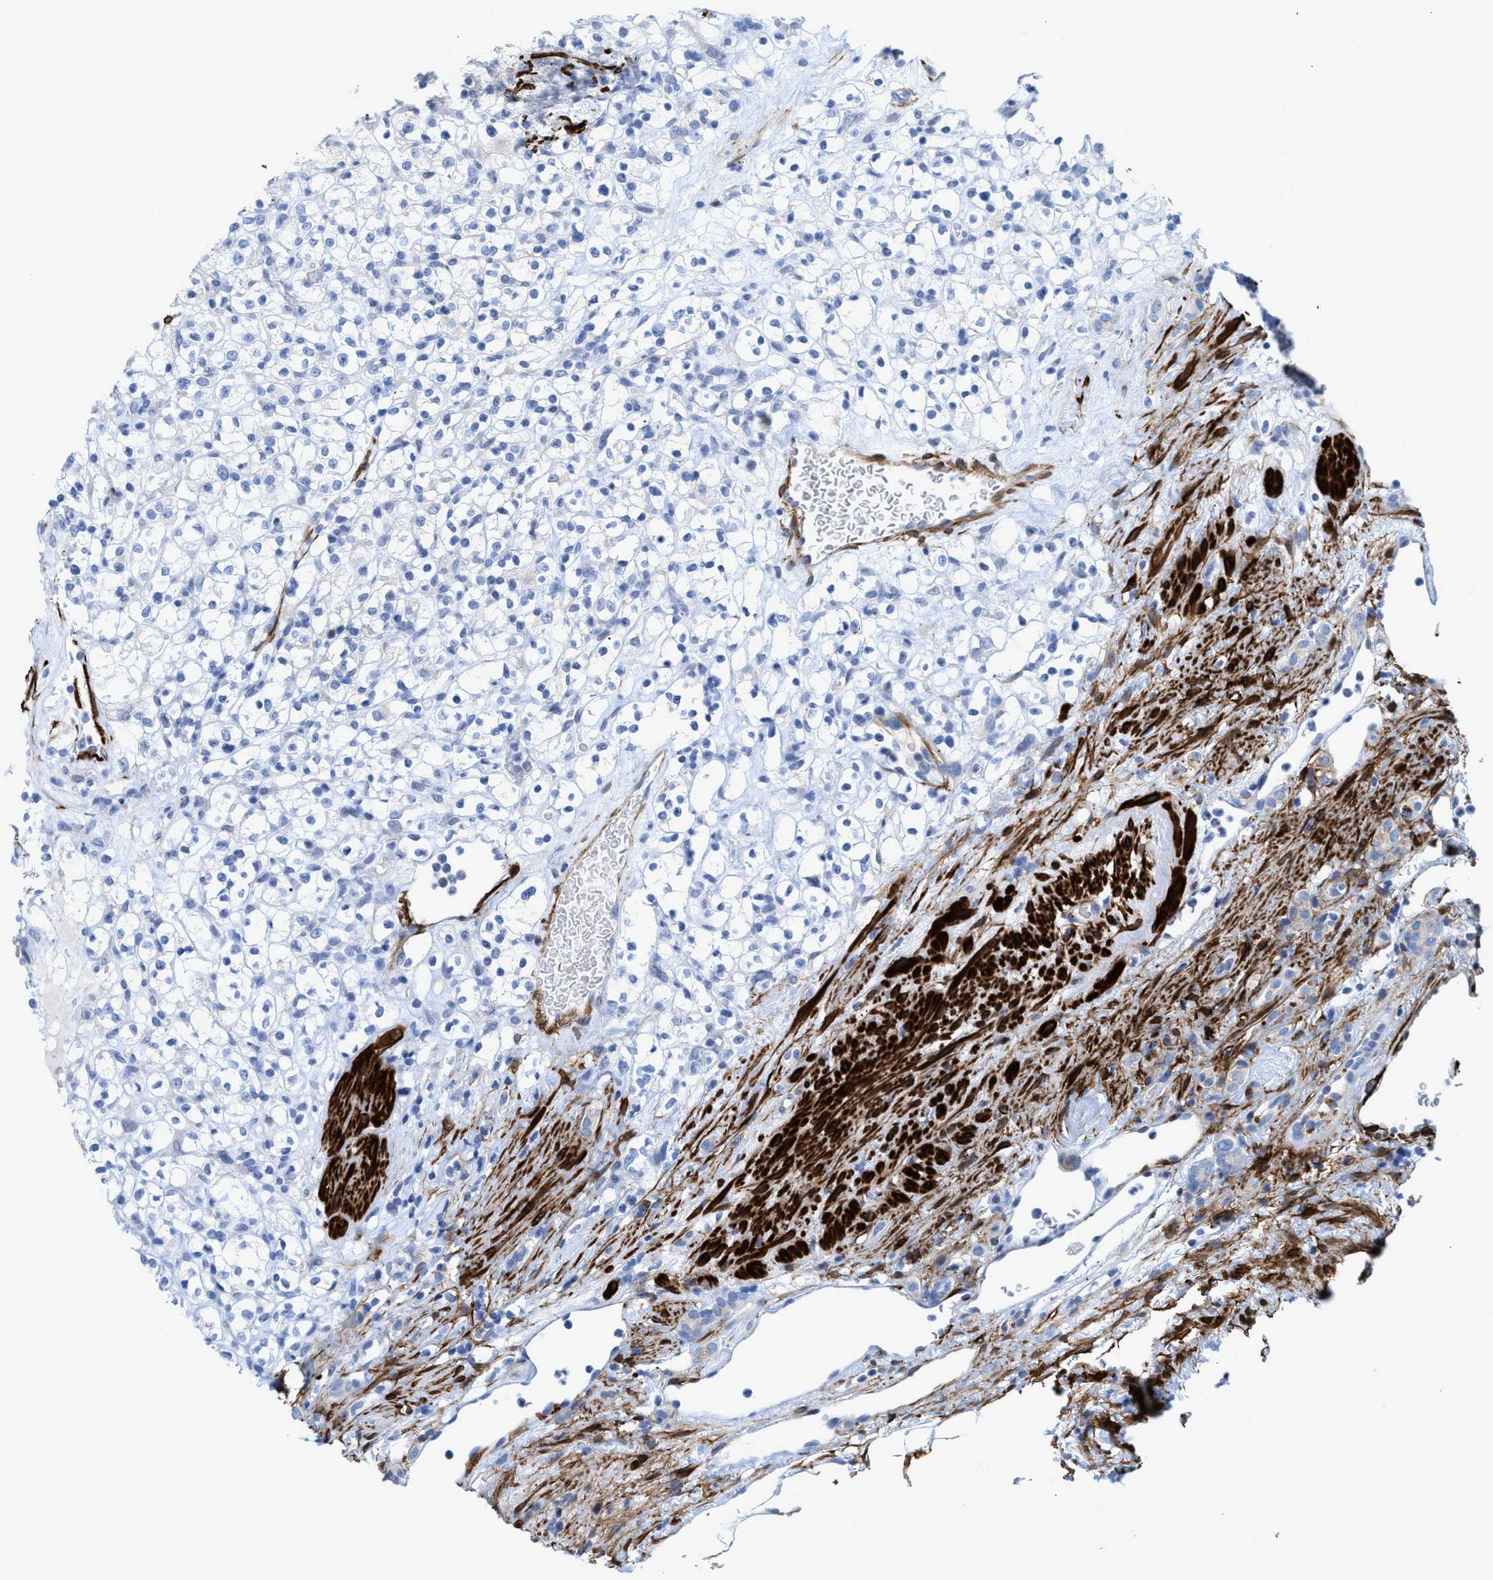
{"staining": {"intensity": "negative", "quantity": "none", "location": "none"}, "tissue": "renal cancer", "cell_type": "Tumor cells", "image_type": "cancer", "snomed": [{"axis": "morphology", "description": "Normal tissue, NOS"}, {"axis": "morphology", "description": "Adenocarcinoma, NOS"}, {"axis": "topography", "description": "Kidney"}], "caption": "Immunohistochemistry (IHC) image of human renal cancer stained for a protein (brown), which reveals no expression in tumor cells.", "gene": "TAGLN", "patient": {"sex": "female", "age": 72}}